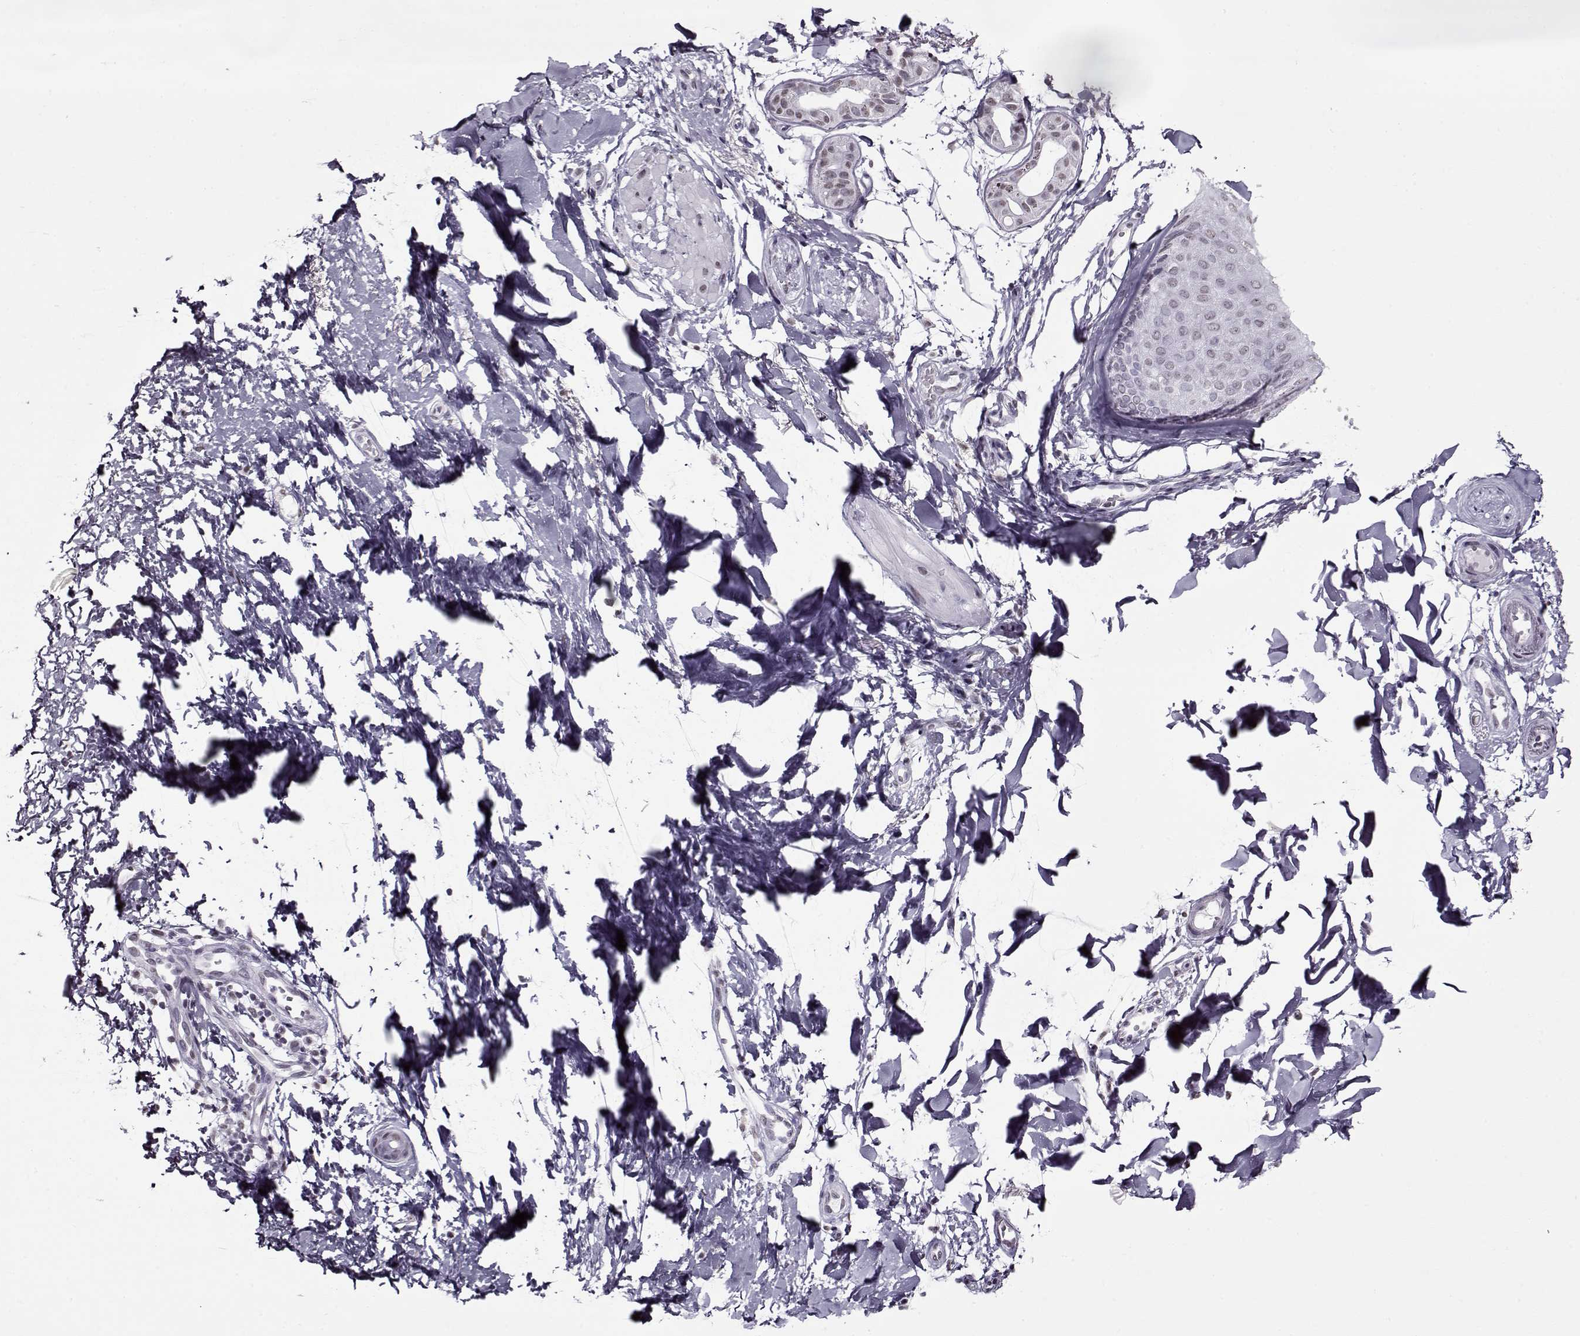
{"staining": {"intensity": "negative", "quantity": "none", "location": "none"}, "tissue": "skin cancer", "cell_type": "Tumor cells", "image_type": "cancer", "snomed": [{"axis": "morphology", "description": "Normal tissue, NOS"}, {"axis": "morphology", "description": "Basal cell carcinoma"}, {"axis": "topography", "description": "Skin"}], "caption": "The image reveals no staining of tumor cells in basal cell carcinoma (skin).", "gene": "PRMT8", "patient": {"sex": "male", "age": 84}}